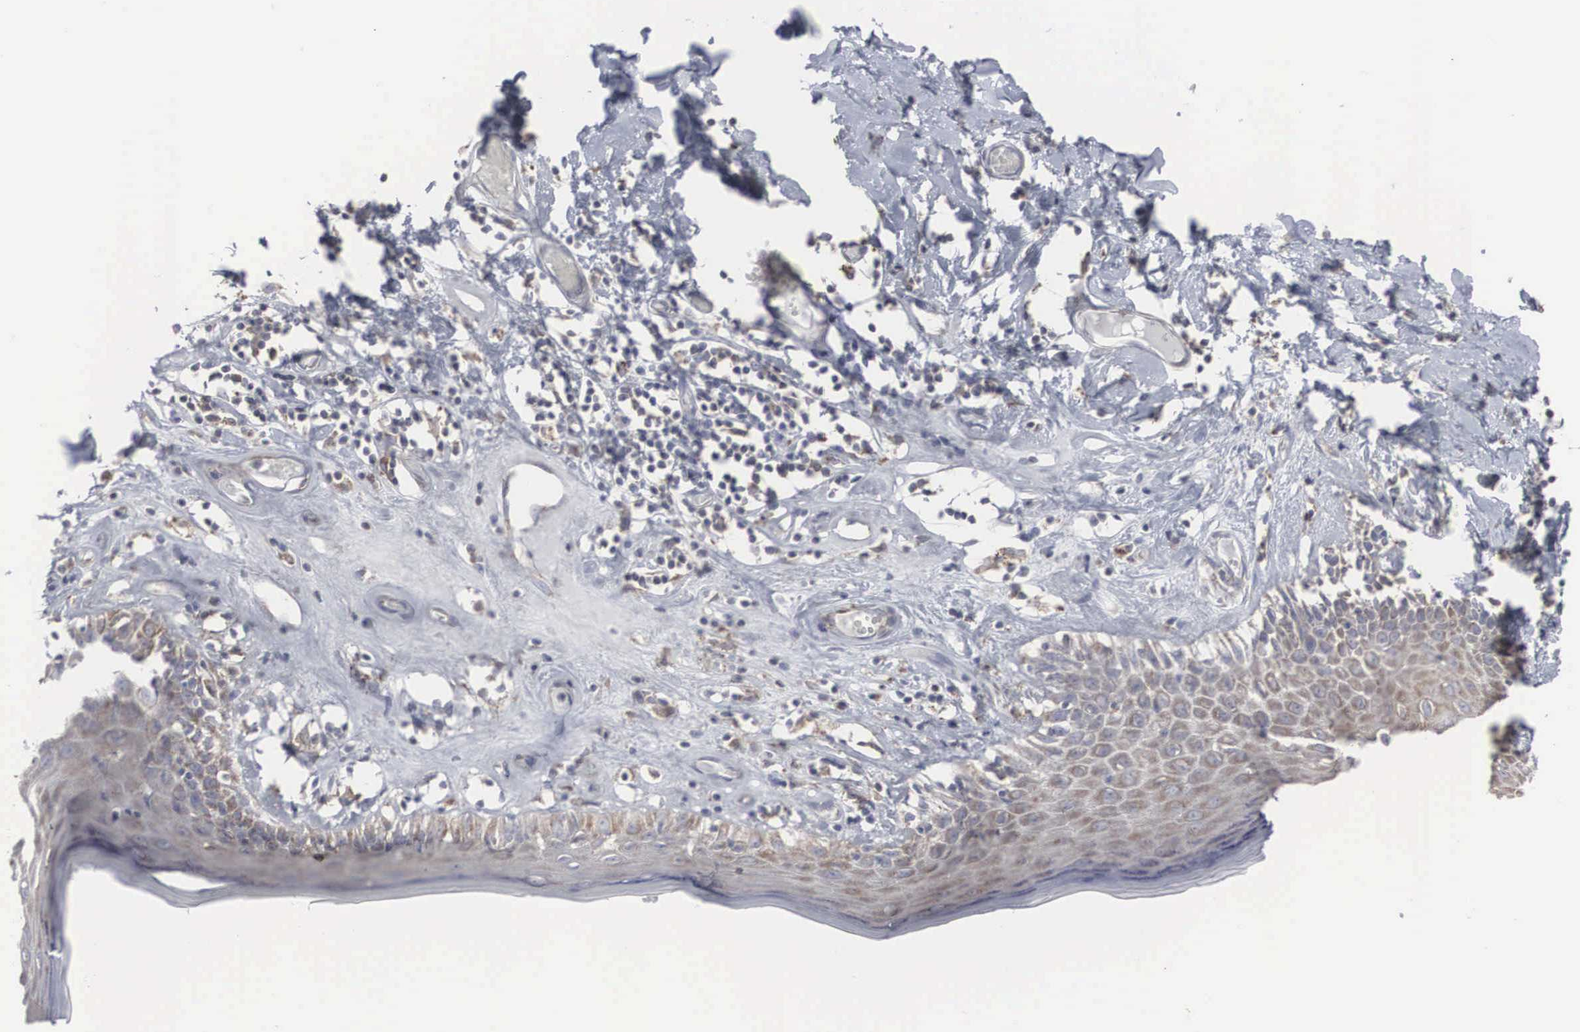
{"staining": {"intensity": "moderate", "quantity": ">75%", "location": "cytoplasmic/membranous"}, "tissue": "skin", "cell_type": "Epidermal cells", "image_type": "normal", "snomed": [{"axis": "morphology", "description": "Normal tissue, NOS"}, {"axis": "topography", "description": "Vascular tissue"}, {"axis": "topography", "description": "Vulva"}, {"axis": "topography", "description": "Peripheral nerve tissue"}], "caption": "The immunohistochemical stain shows moderate cytoplasmic/membranous positivity in epidermal cells of benign skin.", "gene": "CTAGE15", "patient": {"sex": "female", "age": 86}}